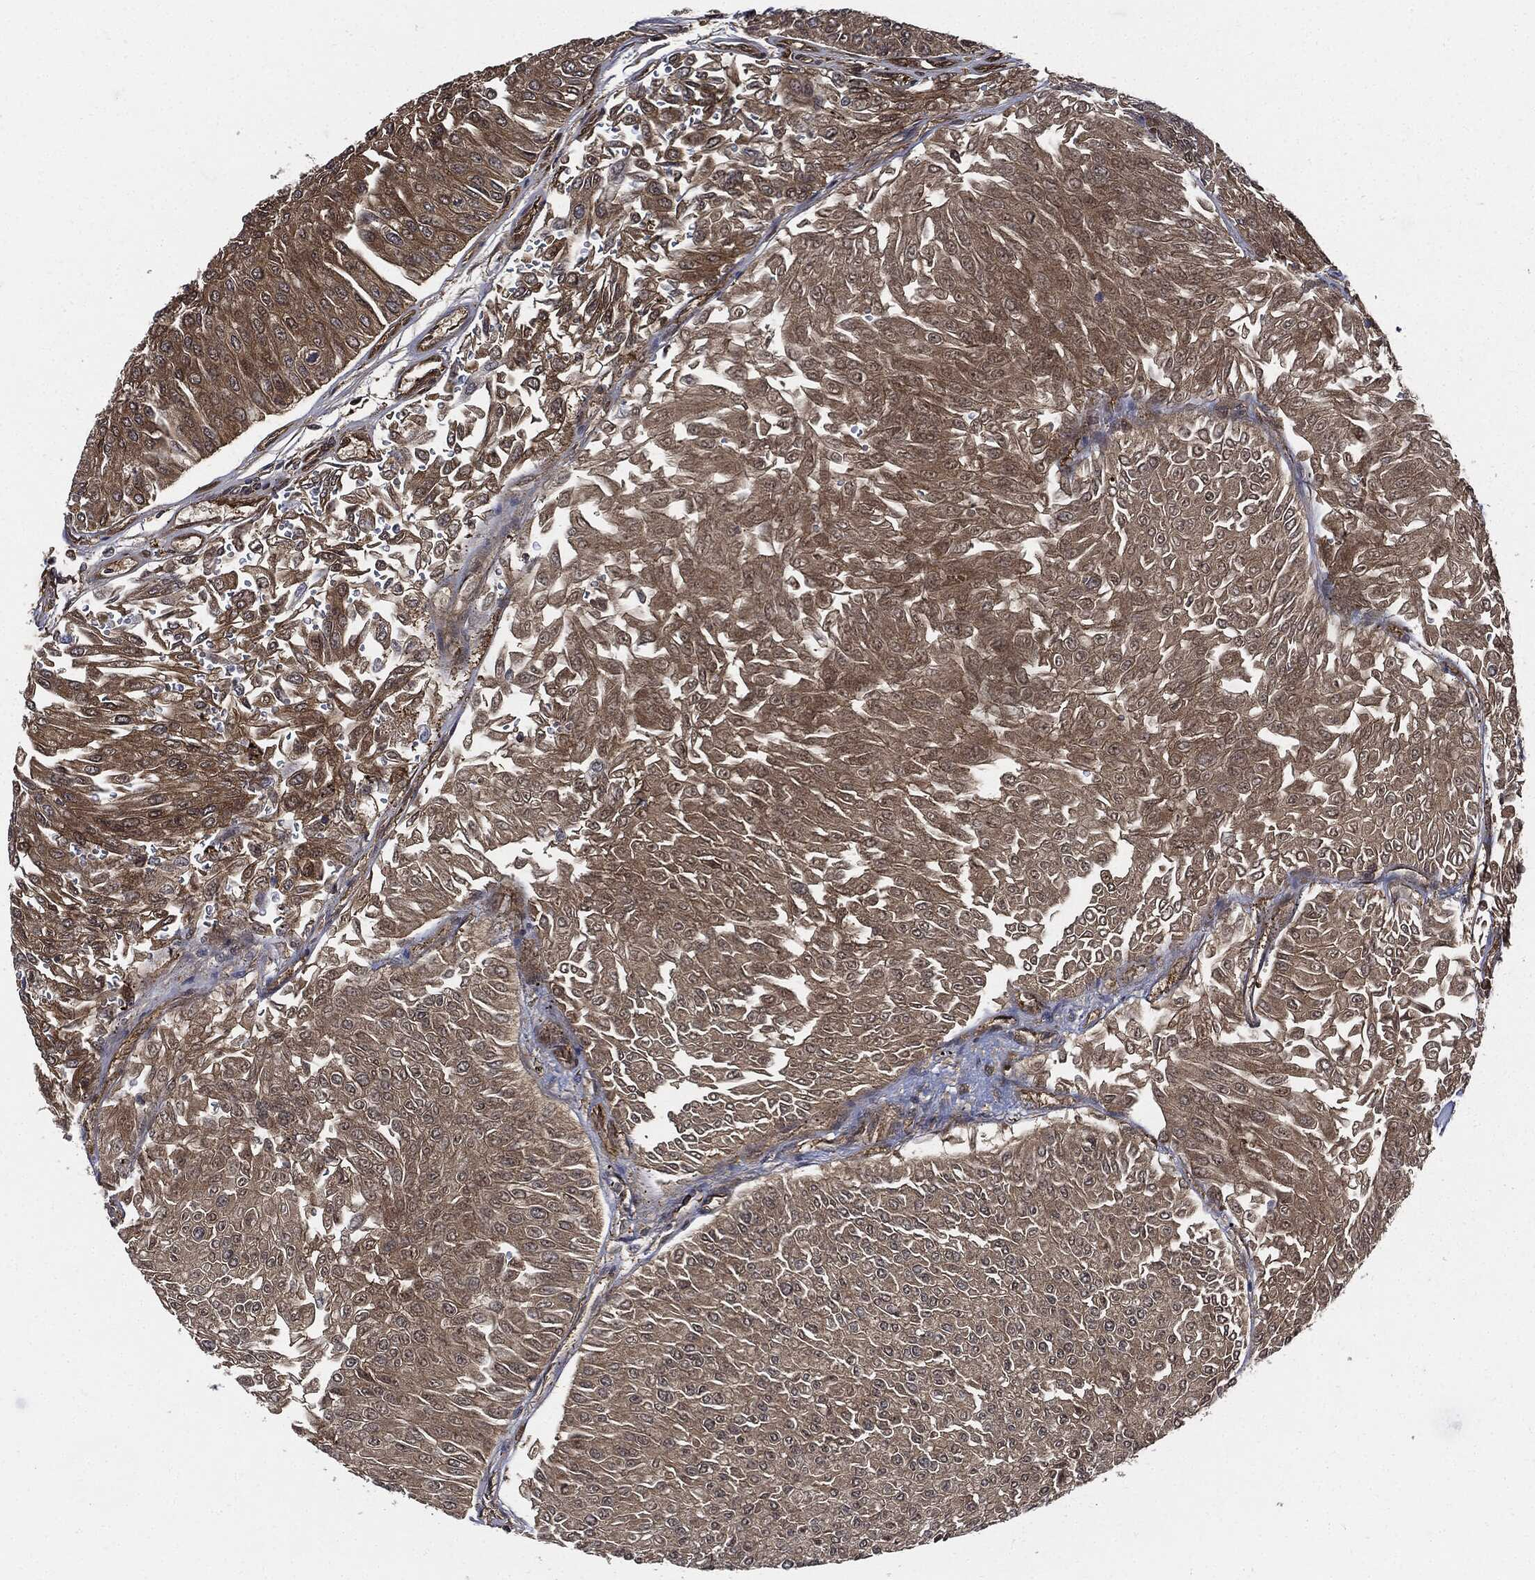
{"staining": {"intensity": "moderate", "quantity": "25%-75%", "location": "cytoplasmic/membranous"}, "tissue": "urothelial cancer", "cell_type": "Tumor cells", "image_type": "cancer", "snomed": [{"axis": "morphology", "description": "Urothelial carcinoma, Low grade"}, {"axis": "topography", "description": "Urinary bladder"}], "caption": "This image reveals immunohistochemistry (IHC) staining of urothelial cancer, with medium moderate cytoplasmic/membranous expression in approximately 25%-75% of tumor cells.", "gene": "XPNPEP1", "patient": {"sex": "male", "age": 67}}